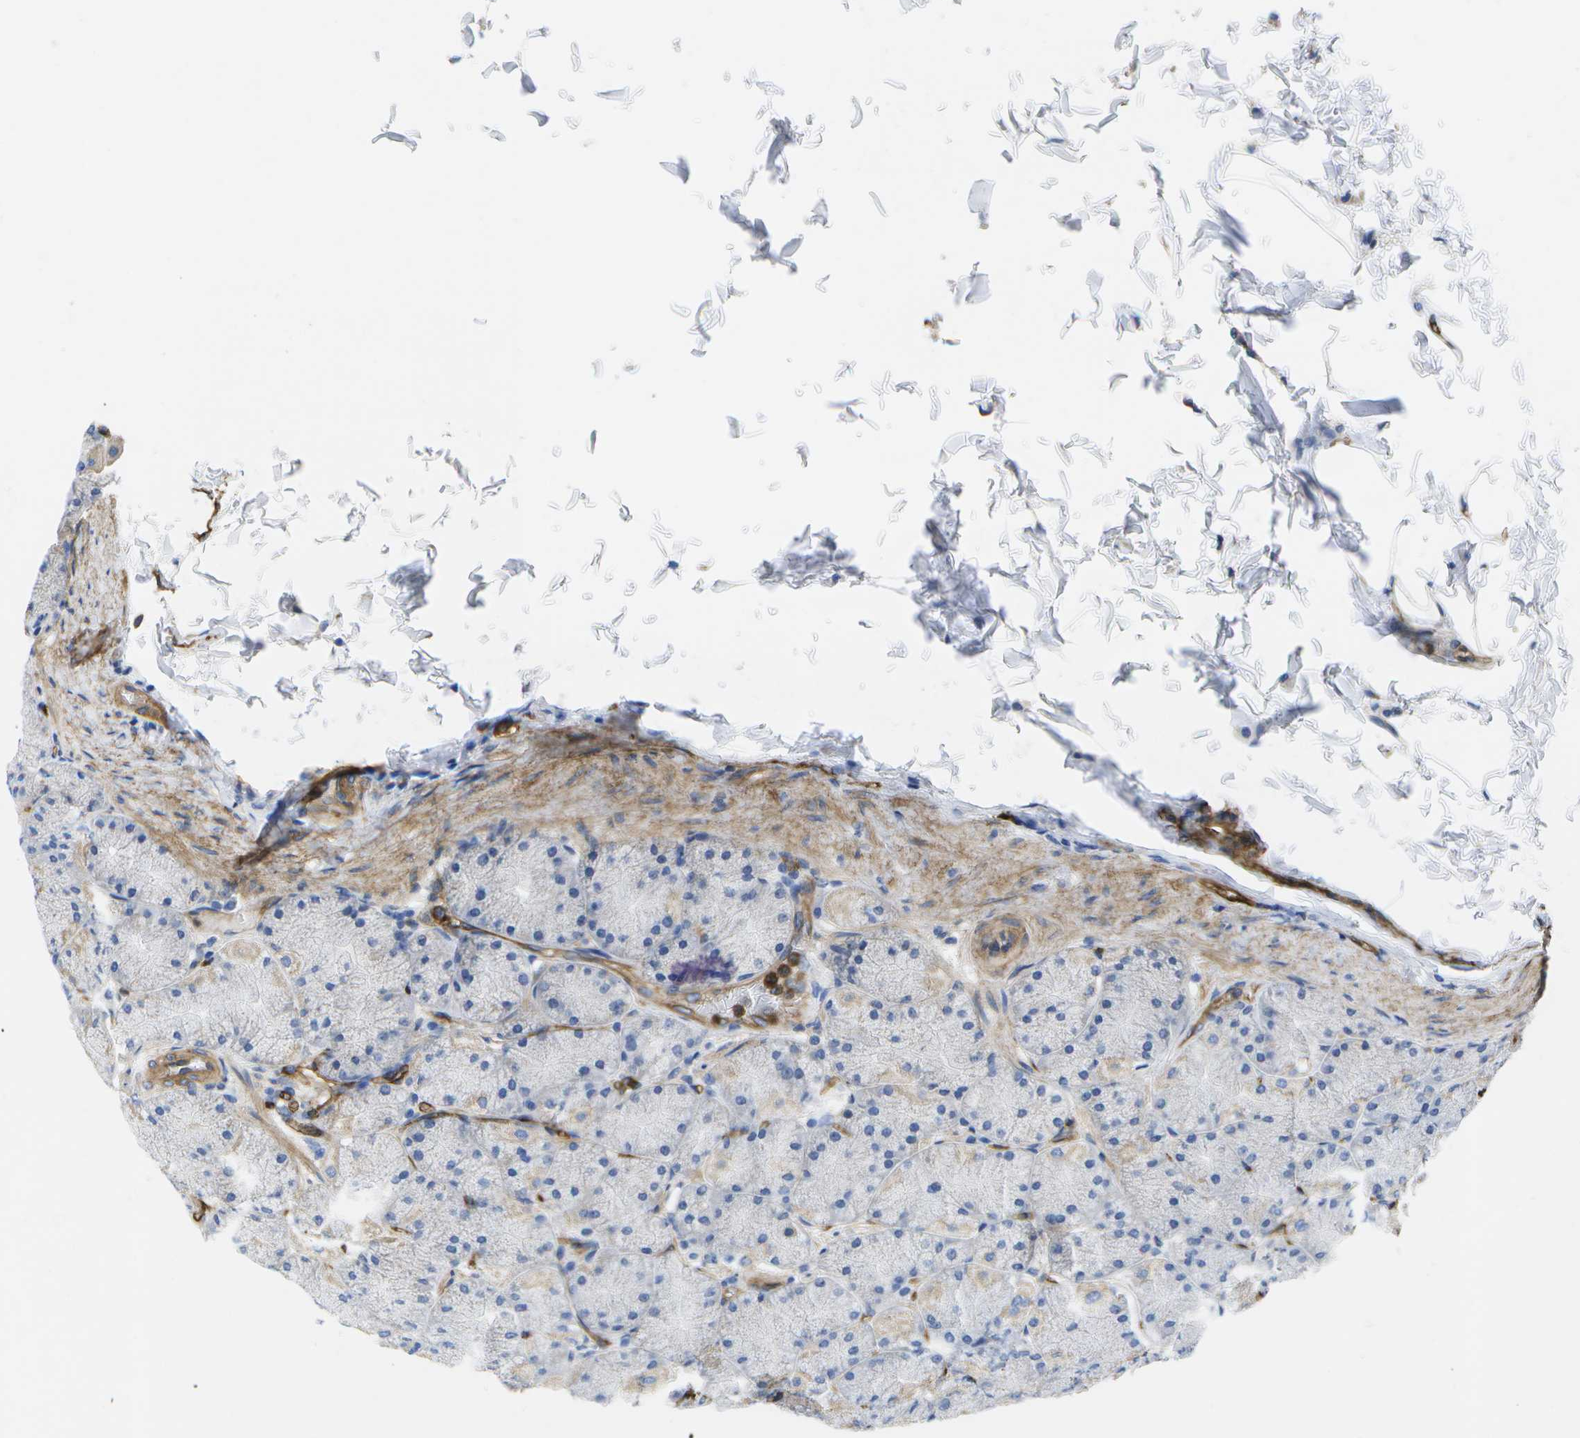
{"staining": {"intensity": "negative", "quantity": "none", "location": "none"}, "tissue": "stomach", "cell_type": "Glandular cells", "image_type": "normal", "snomed": [{"axis": "morphology", "description": "Normal tissue, NOS"}, {"axis": "topography", "description": "Stomach, upper"}], "caption": "IHC of unremarkable stomach reveals no positivity in glandular cells.", "gene": "DYSF", "patient": {"sex": "female", "age": 56}}